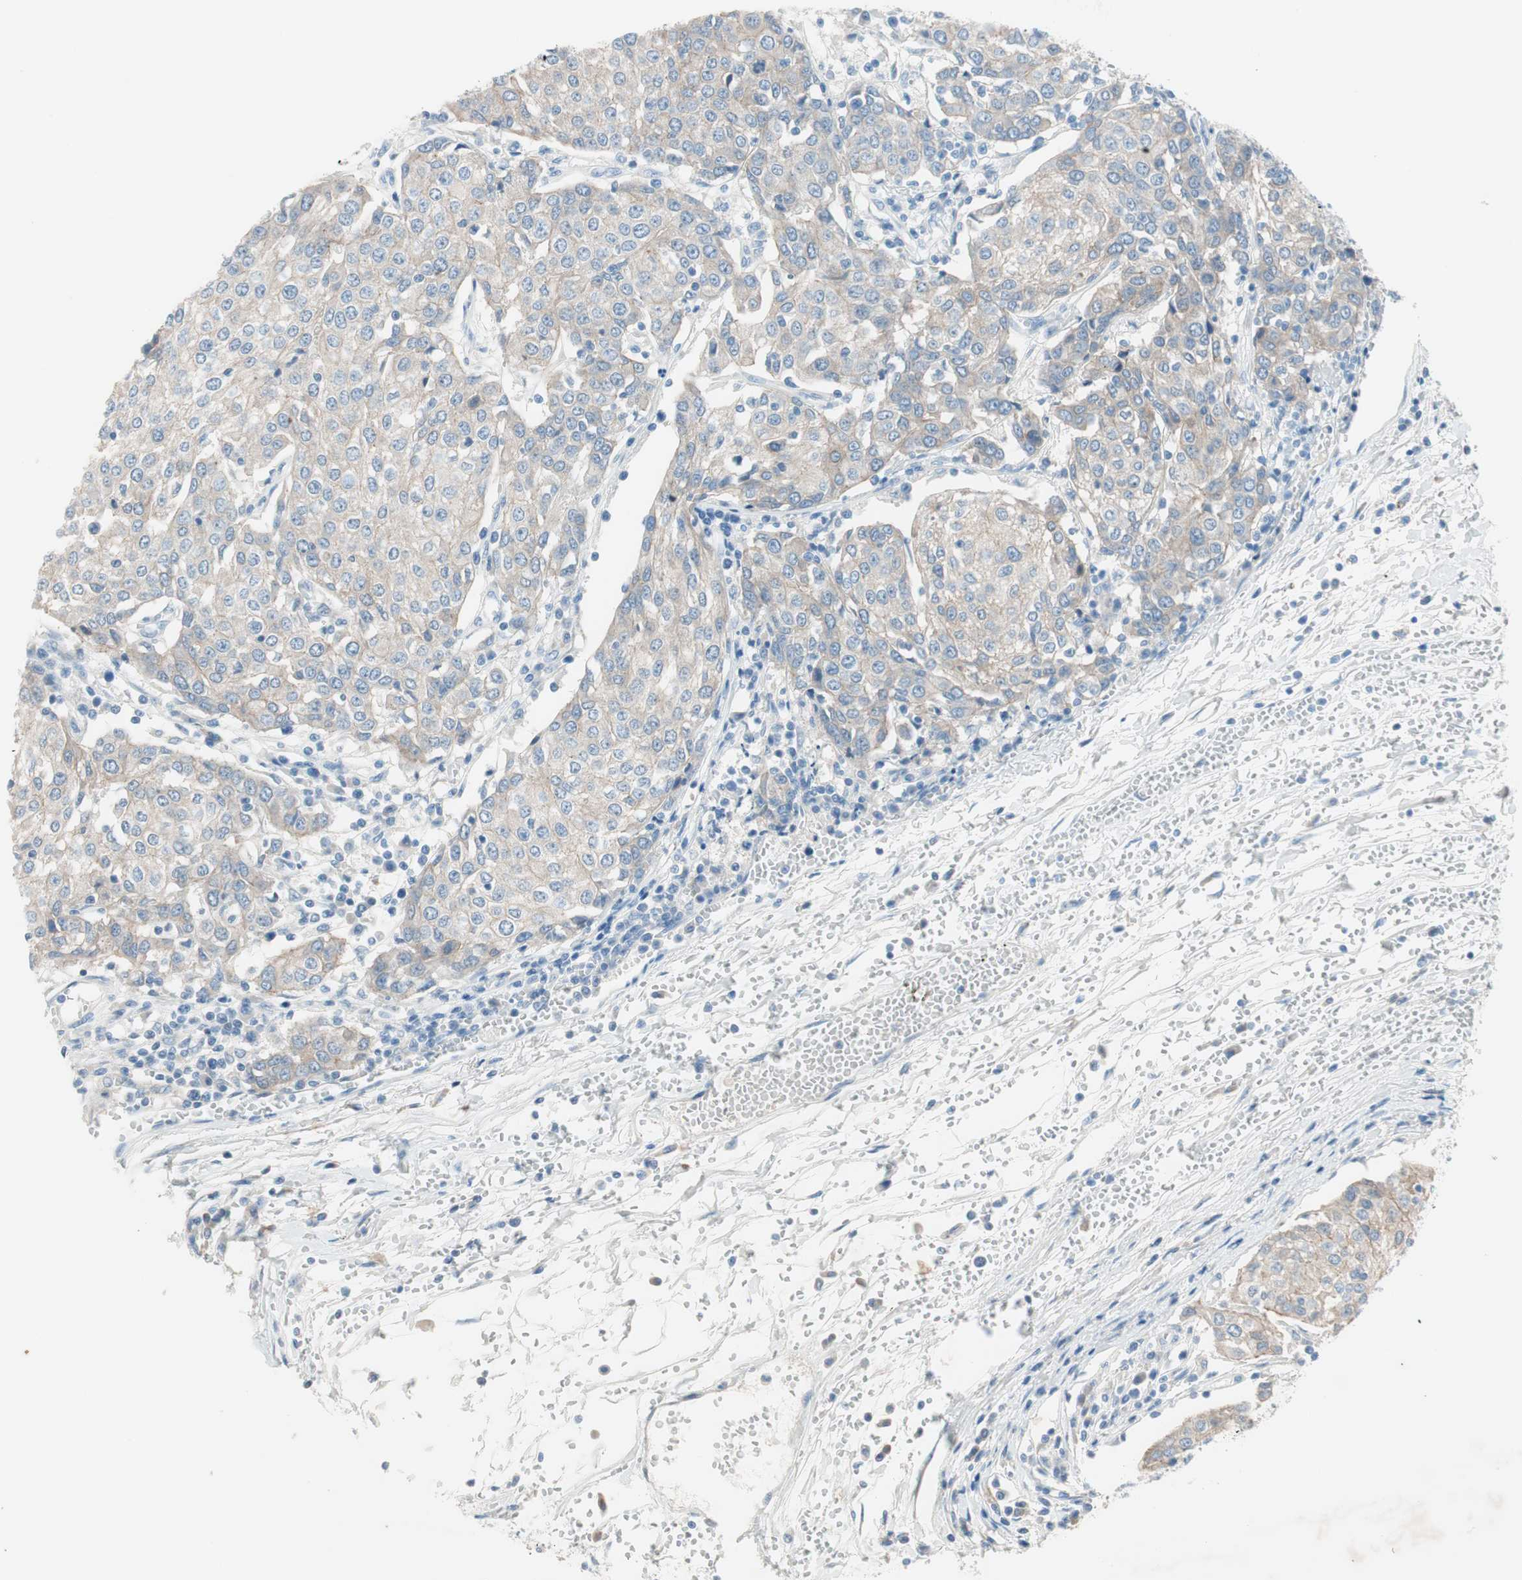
{"staining": {"intensity": "weak", "quantity": ">75%", "location": "cytoplasmic/membranous"}, "tissue": "urothelial cancer", "cell_type": "Tumor cells", "image_type": "cancer", "snomed": [{"axis": "morphology", "description": "Urothelial carcinoma, High grade"}, {"axis": "topography", "description": "Urinary bladder"}], "caption": "High-magnification brightfield microscopy of urothelial cancer stained with DAB (3,3'-diaminobenzidine) (brown) and counterstained with hematoxylin (blue). tumor cells exhibit weak cytoplasmic/membranous positivity is present in approximately>75% of cells. The staining was performed using DAB to visualize the protein expression in brown, while the nuclei were stained in blue with hematoxylin (Magnification: 20x).", "gene": "PRRG4", "patient": {"sex": "female", "age": 85}}